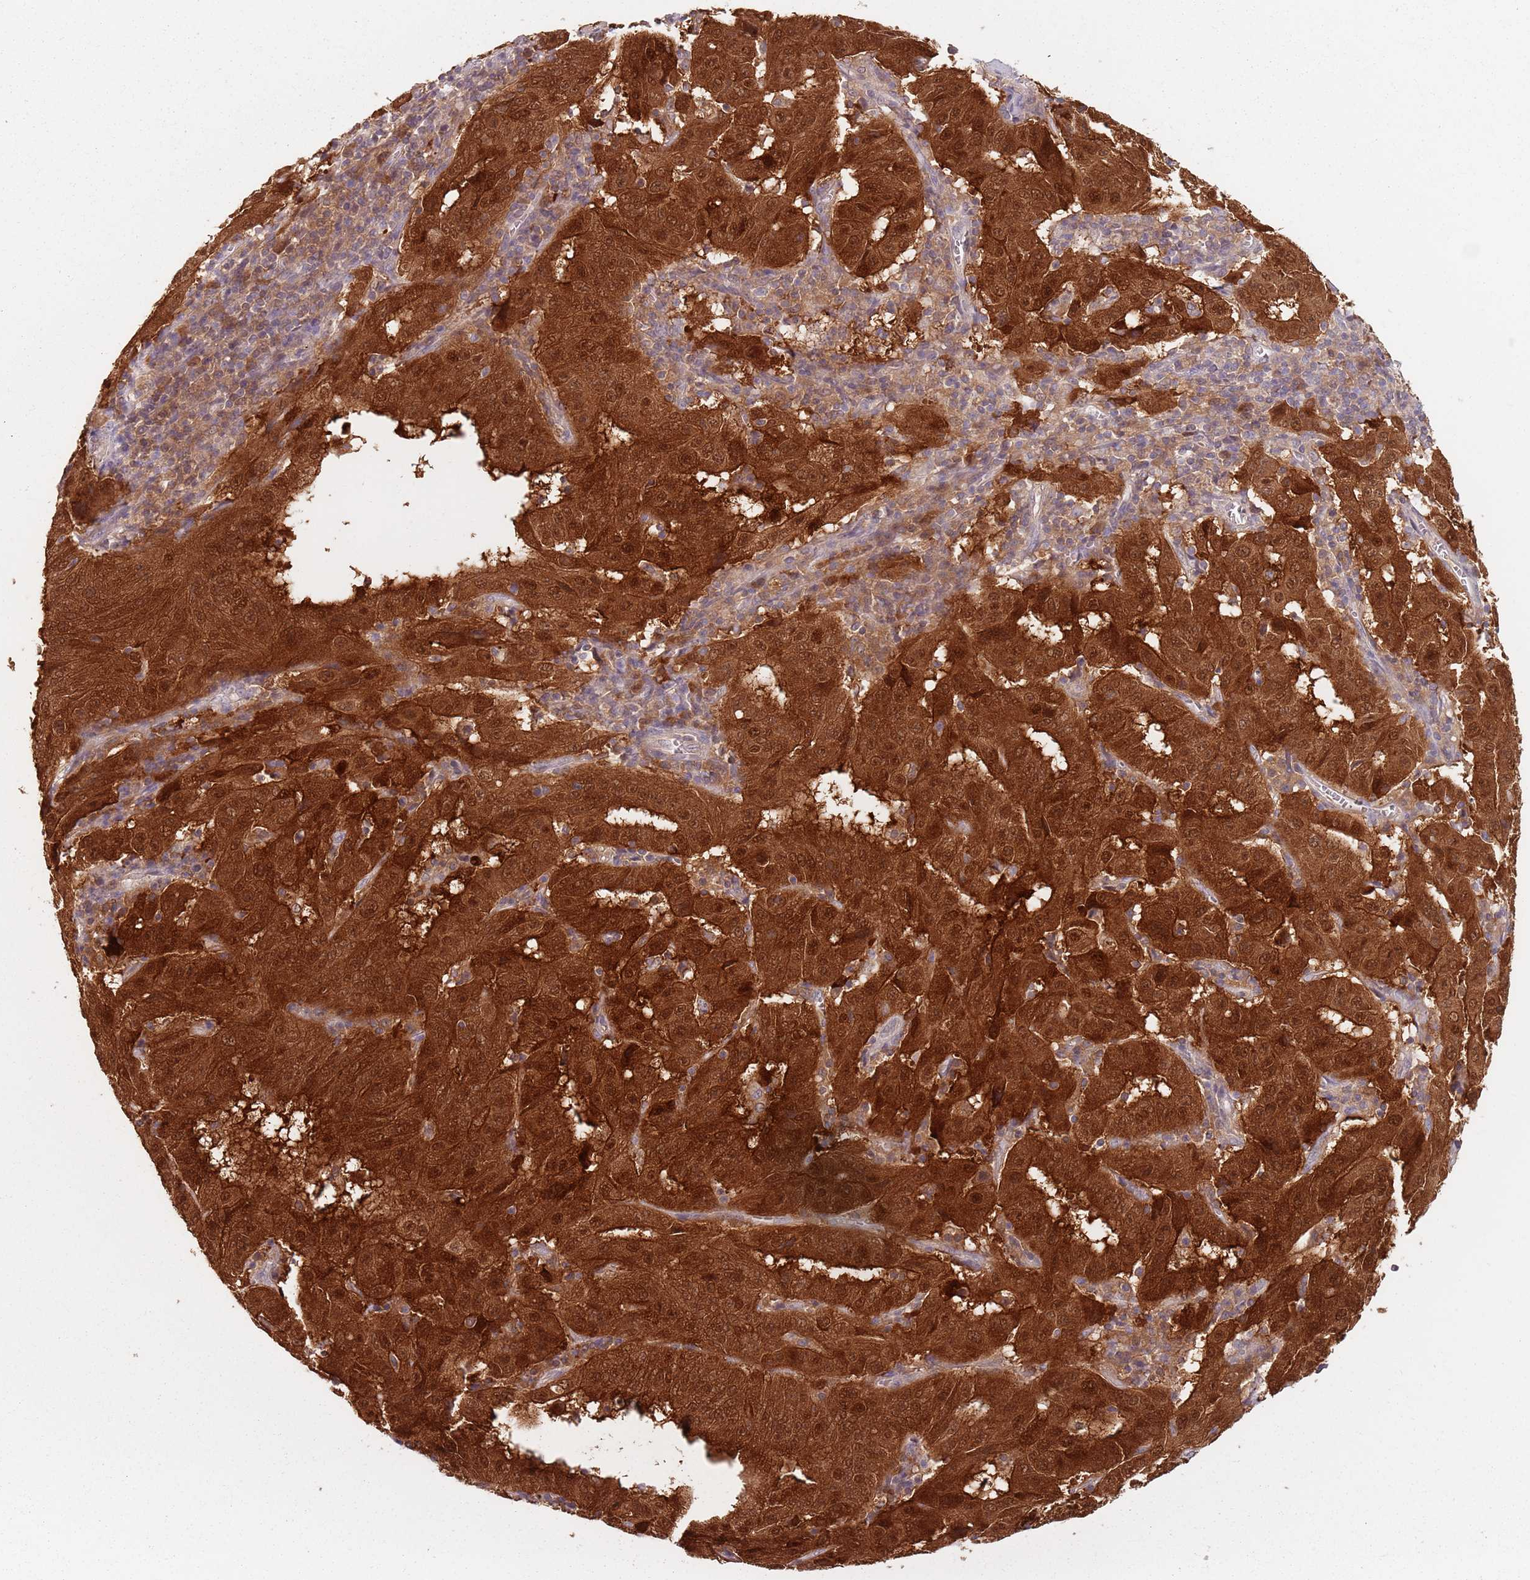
{"staining": {"intensity": "strong", "quantity": ">75%", "location": "cytoplasmic/membranous,nuclear"}, "tissue": "pancreatic cancer", "cell_type": "Tumor cells", "image_type": "cancer", "snomed": [{"axis": "morphology", "description": "Adenocarcinoma, NOS"}, {"axis": "topography", "description": "Pancreas"}], "caption": "A high amount of strong cytoplasmic/membranous and nuclear staining is present in about >75% of tumor cells in adenocarcinoma (pancreatic) tissue. The staining was performed using DAB (3,3'-diaminobenzidine) to visualize the protein expression in brown, while the nuclei were stained in blue with hematoxylin (Magnification: 20x).", "gene": "NAXE", "patient": {"sex": "male", "age": 63}}